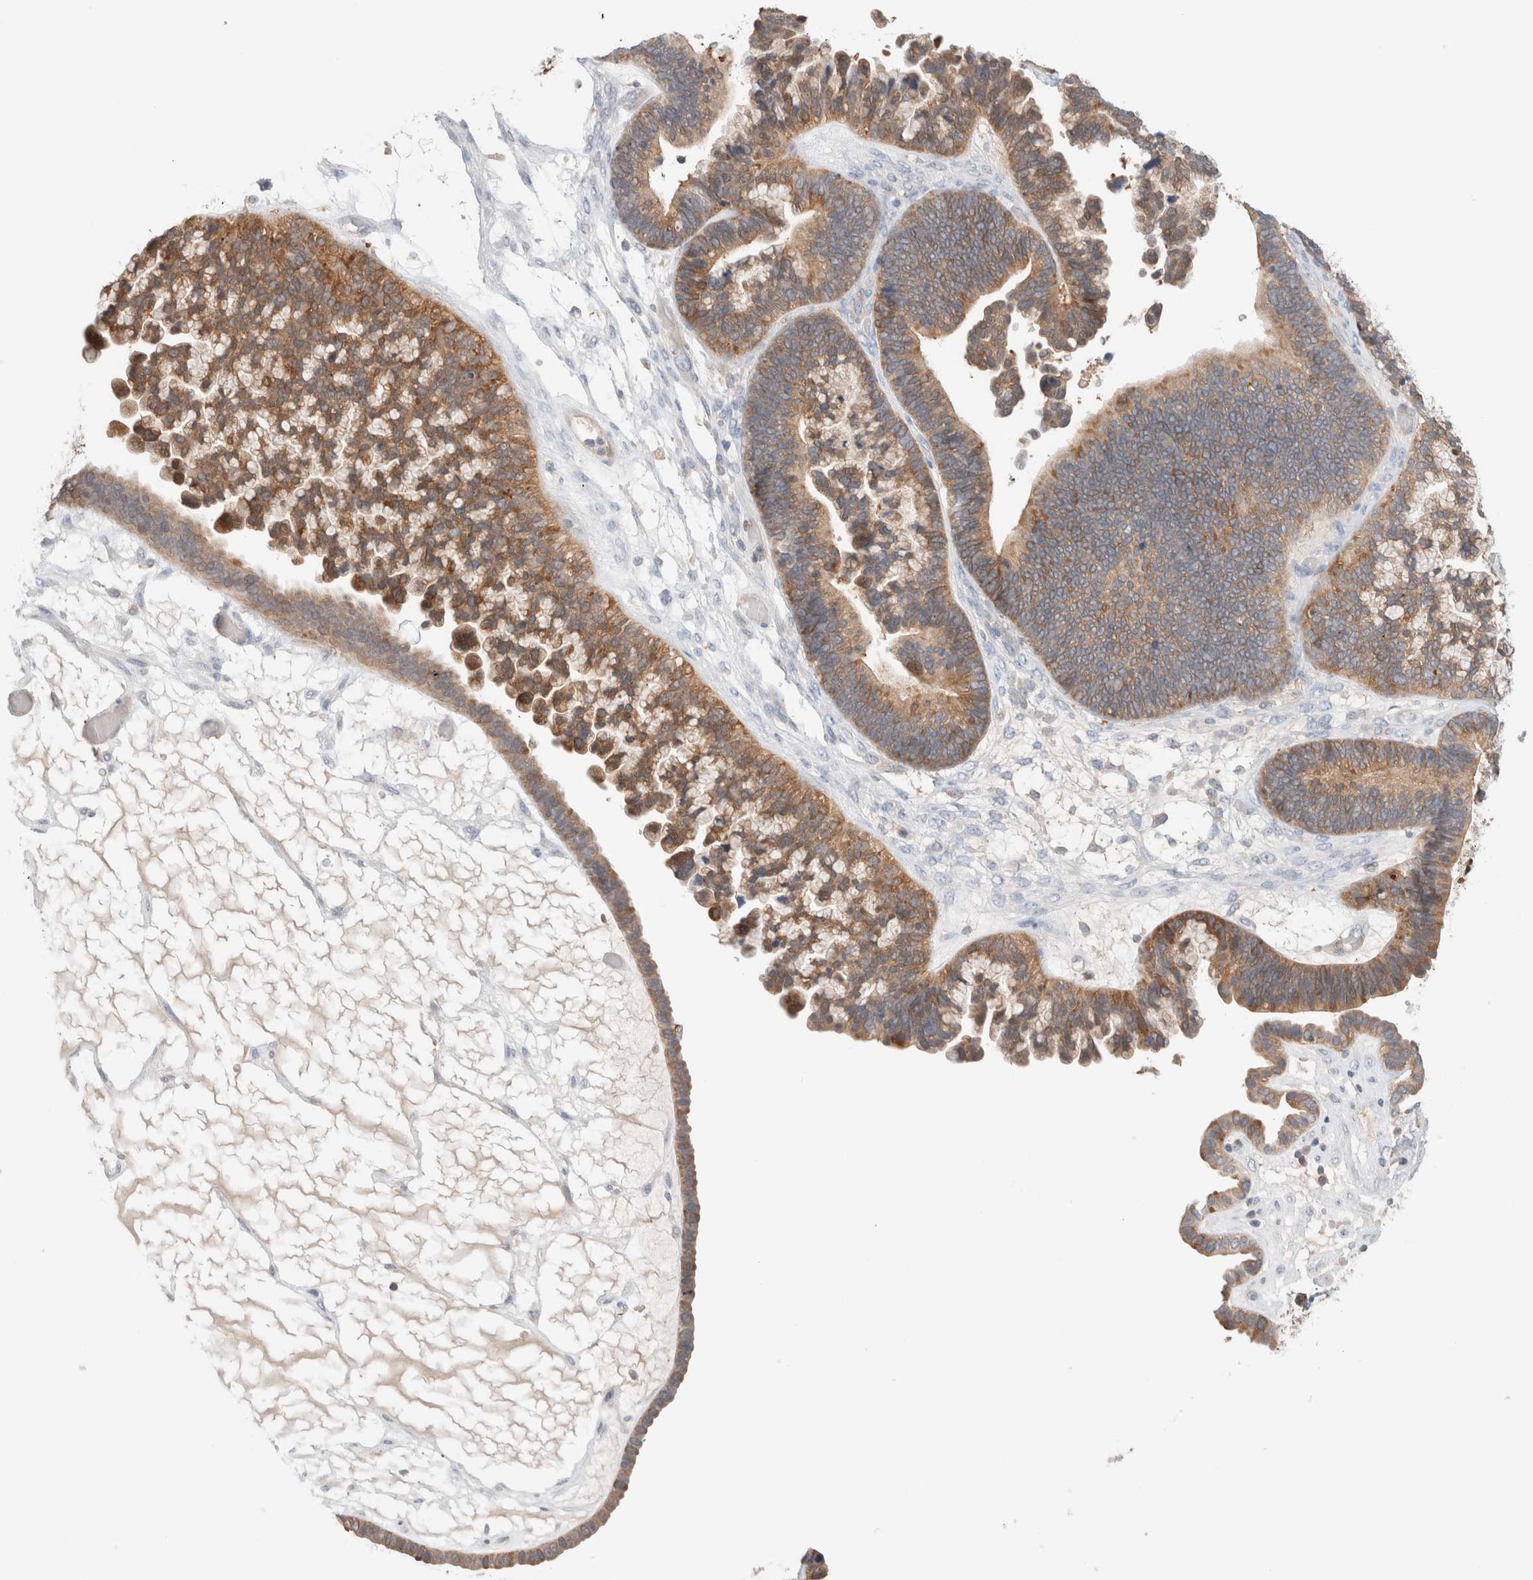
{"staining": {"intensity": "moderate", "quantity": ">75%", "location": "cytoplasmic/membranous"}, "tissue": "ovarian cancer", "cell_type": "Tumor cells", "image_type": "cancer", "snomed": [{"axis": "morphology", "description": "Cystadenocarcinoma, serous, NOS"}, {"axis": "topography", "description": "Ovary"}], "caption": "An immunohistochemistry (IHC) histopathology image of tumor tissue is shown. Protein staining in brown labels moderate cytoplasmic/membranous positivity in ovarian serous cystadenocarcinoma within tumor cells. (IHC, brightfield microscopy, high magnification).", "gene": "KLHL14", "patient": {"sex": "female", "age": 56}}